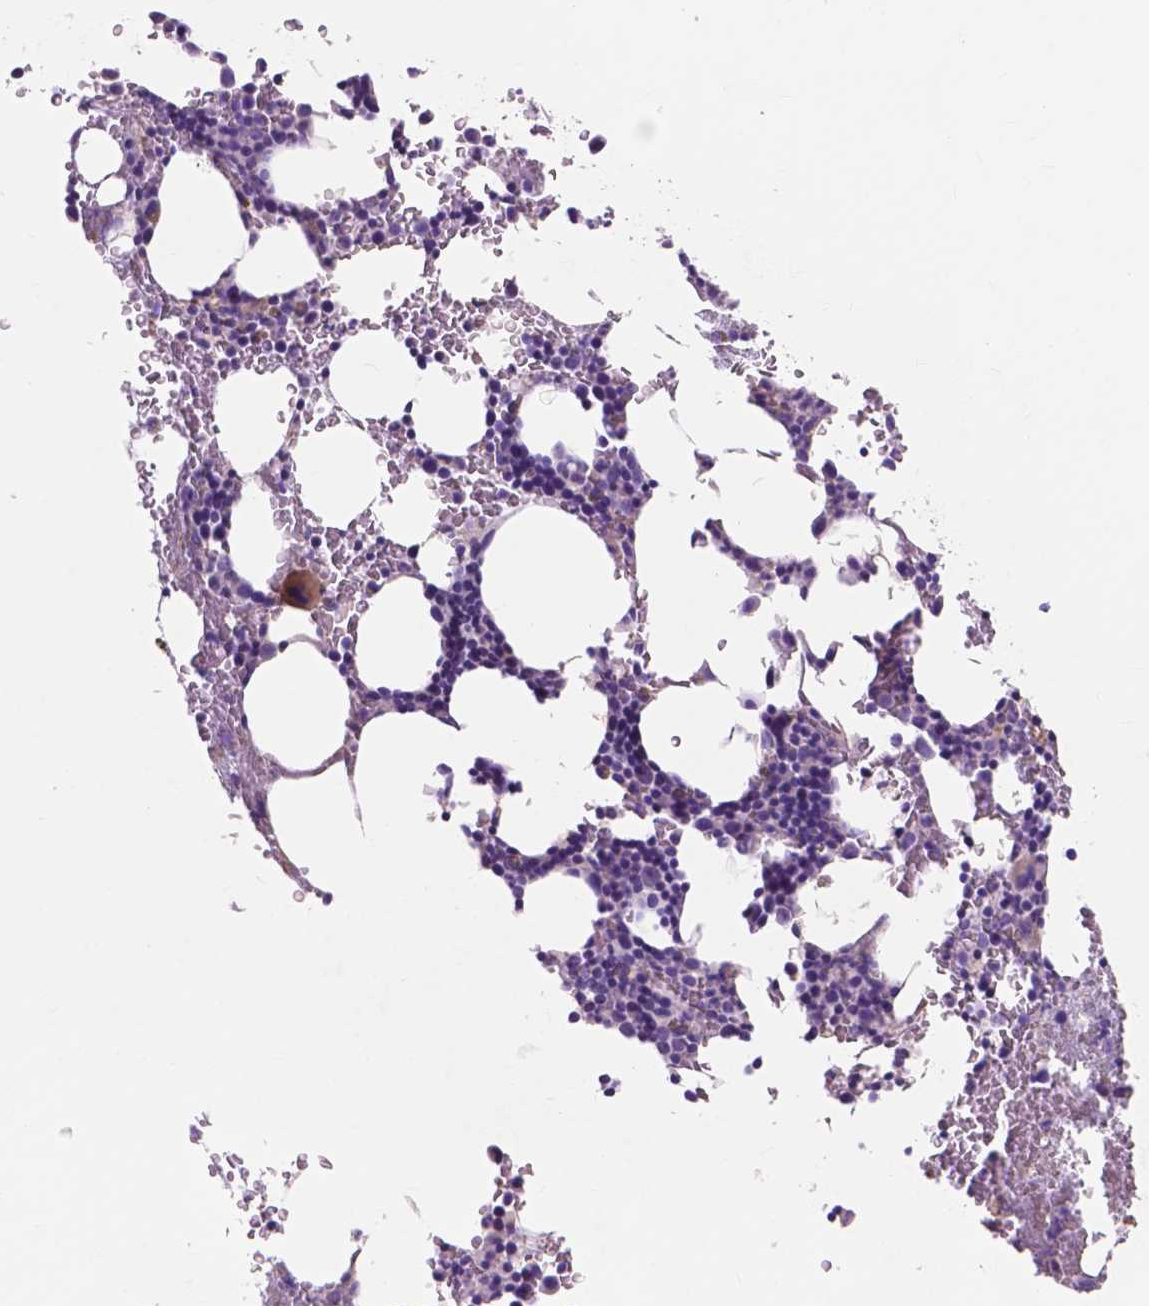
{"staining": {"intensity": "moderate", "quantity": "<25%", "location": "cytoplasmic/membranous"}, "tissue": "bone marrow", "cell_type": "Hematopoietic cells", "image_type": "normal", "snomed": [{"axis": "morphology", "description": "Normal tissue, NOS"}, {"axis": "topography", "description": "Bone marrow"}], "caption": "An immunohistochemistry histopathology image of unremarkable tissue is shown. Protein staining in brown labels moderate cytoplasmic/membranous positivity in bone marrow within hematopoietic cells.", "gene": "MBLAC1", "patient": {"sex": "male", "age": 77}}